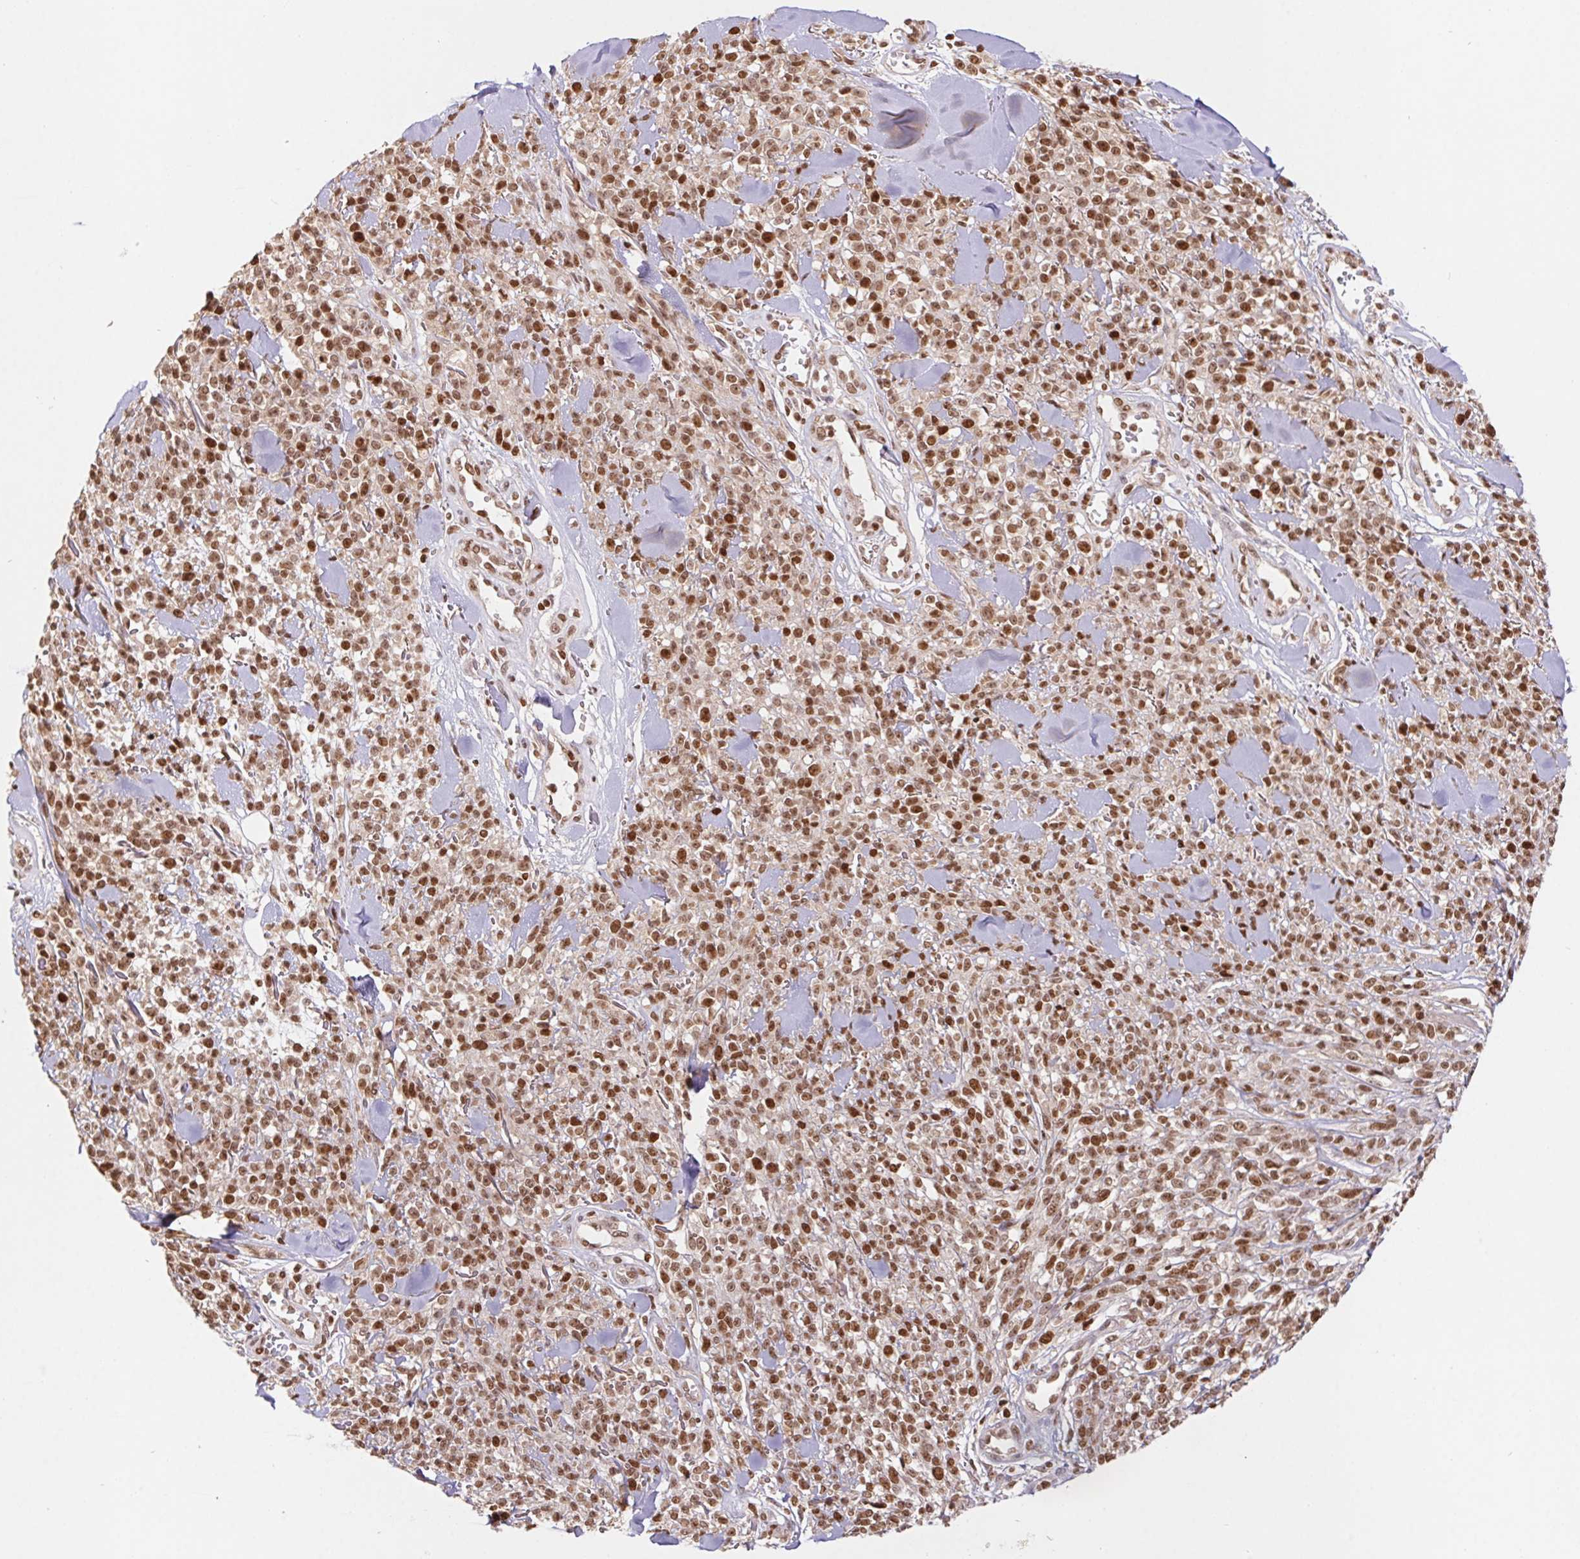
{"staining": {"intensity": "moderate", "quantity": ">75%", "location": "nuclear"}, "tissue": "melanoma", "cell_type": "Tumor cells", "image_type": "cancer", "snomed": [{"axis": "morphology", "description": "Malignant melanoma, NOS"}, {"axis": "topography", "description": "Skin"}, {"axis": "topography", "description": "Skin of trunk"}], "caption": "Protein expression analysis of melanoma shows moderate nuclear staining in approximately >75% of tumor cells. The staining is performed using DAB brown chromogen to label protein expression. The nuclei are counter-stained blue using hematoxylin.", "gene": "POLD3", "patient": {"sex": "male", "age": 74}}